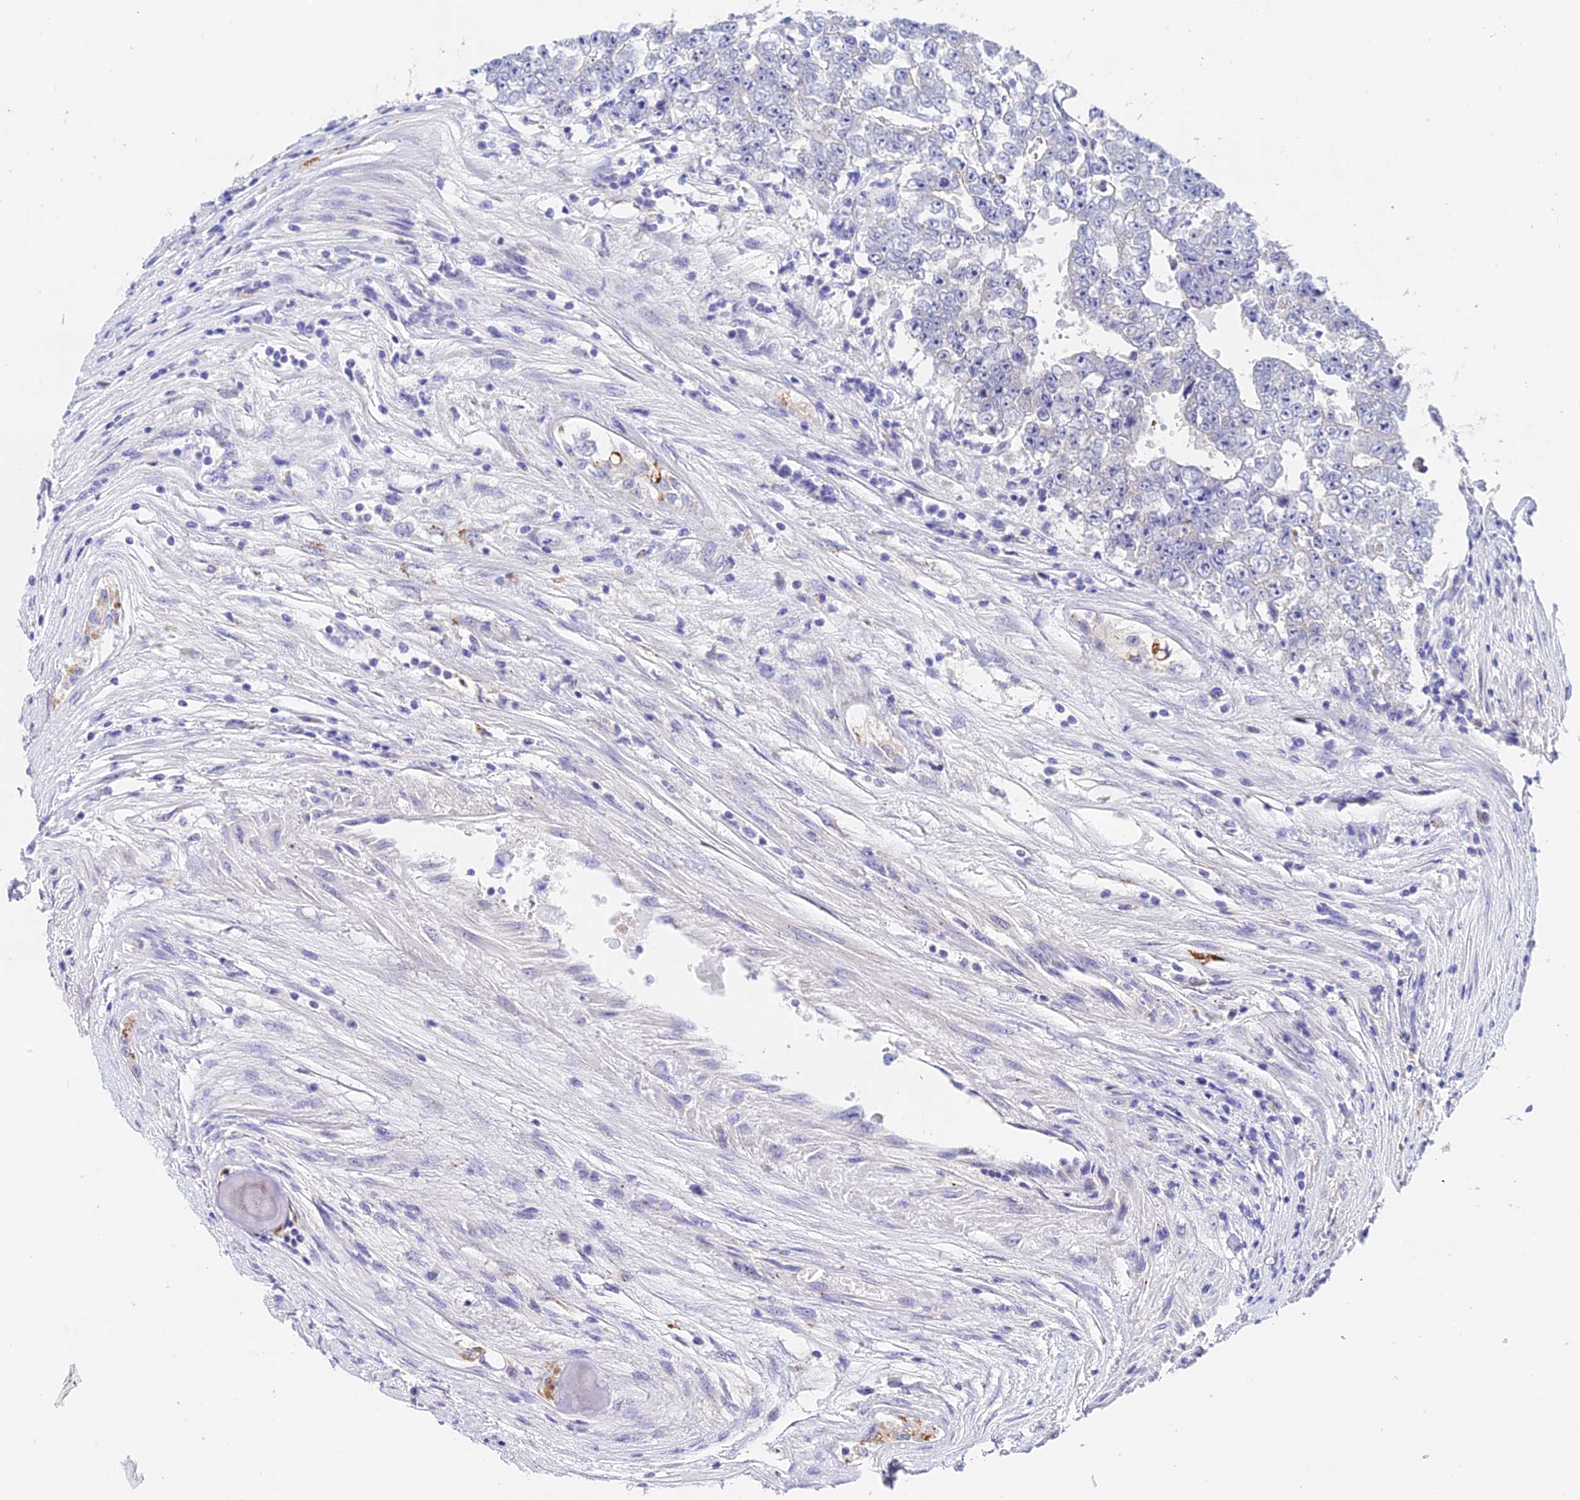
{"staining": {"intensity": "negative", "quantity": "none", "location": "none"}, "tissue": "testis cancer", "cell_type": "Tumor cells", "image_type": "cancer", "snomed": [{"axis": "morphology", "description": "Carcinoma, Embryonal, NOS"}, {"axis": "topography", "description": "Testis"}], "caption": "Immunohistochemical staining of human testis cancer displays no significant positivity in tumor cells. (DAB (3,3'-diaminobenzidine) IHC, high magnification).", "gene": "LYPD6", "patient": {"sex": "male", "age": 25}}